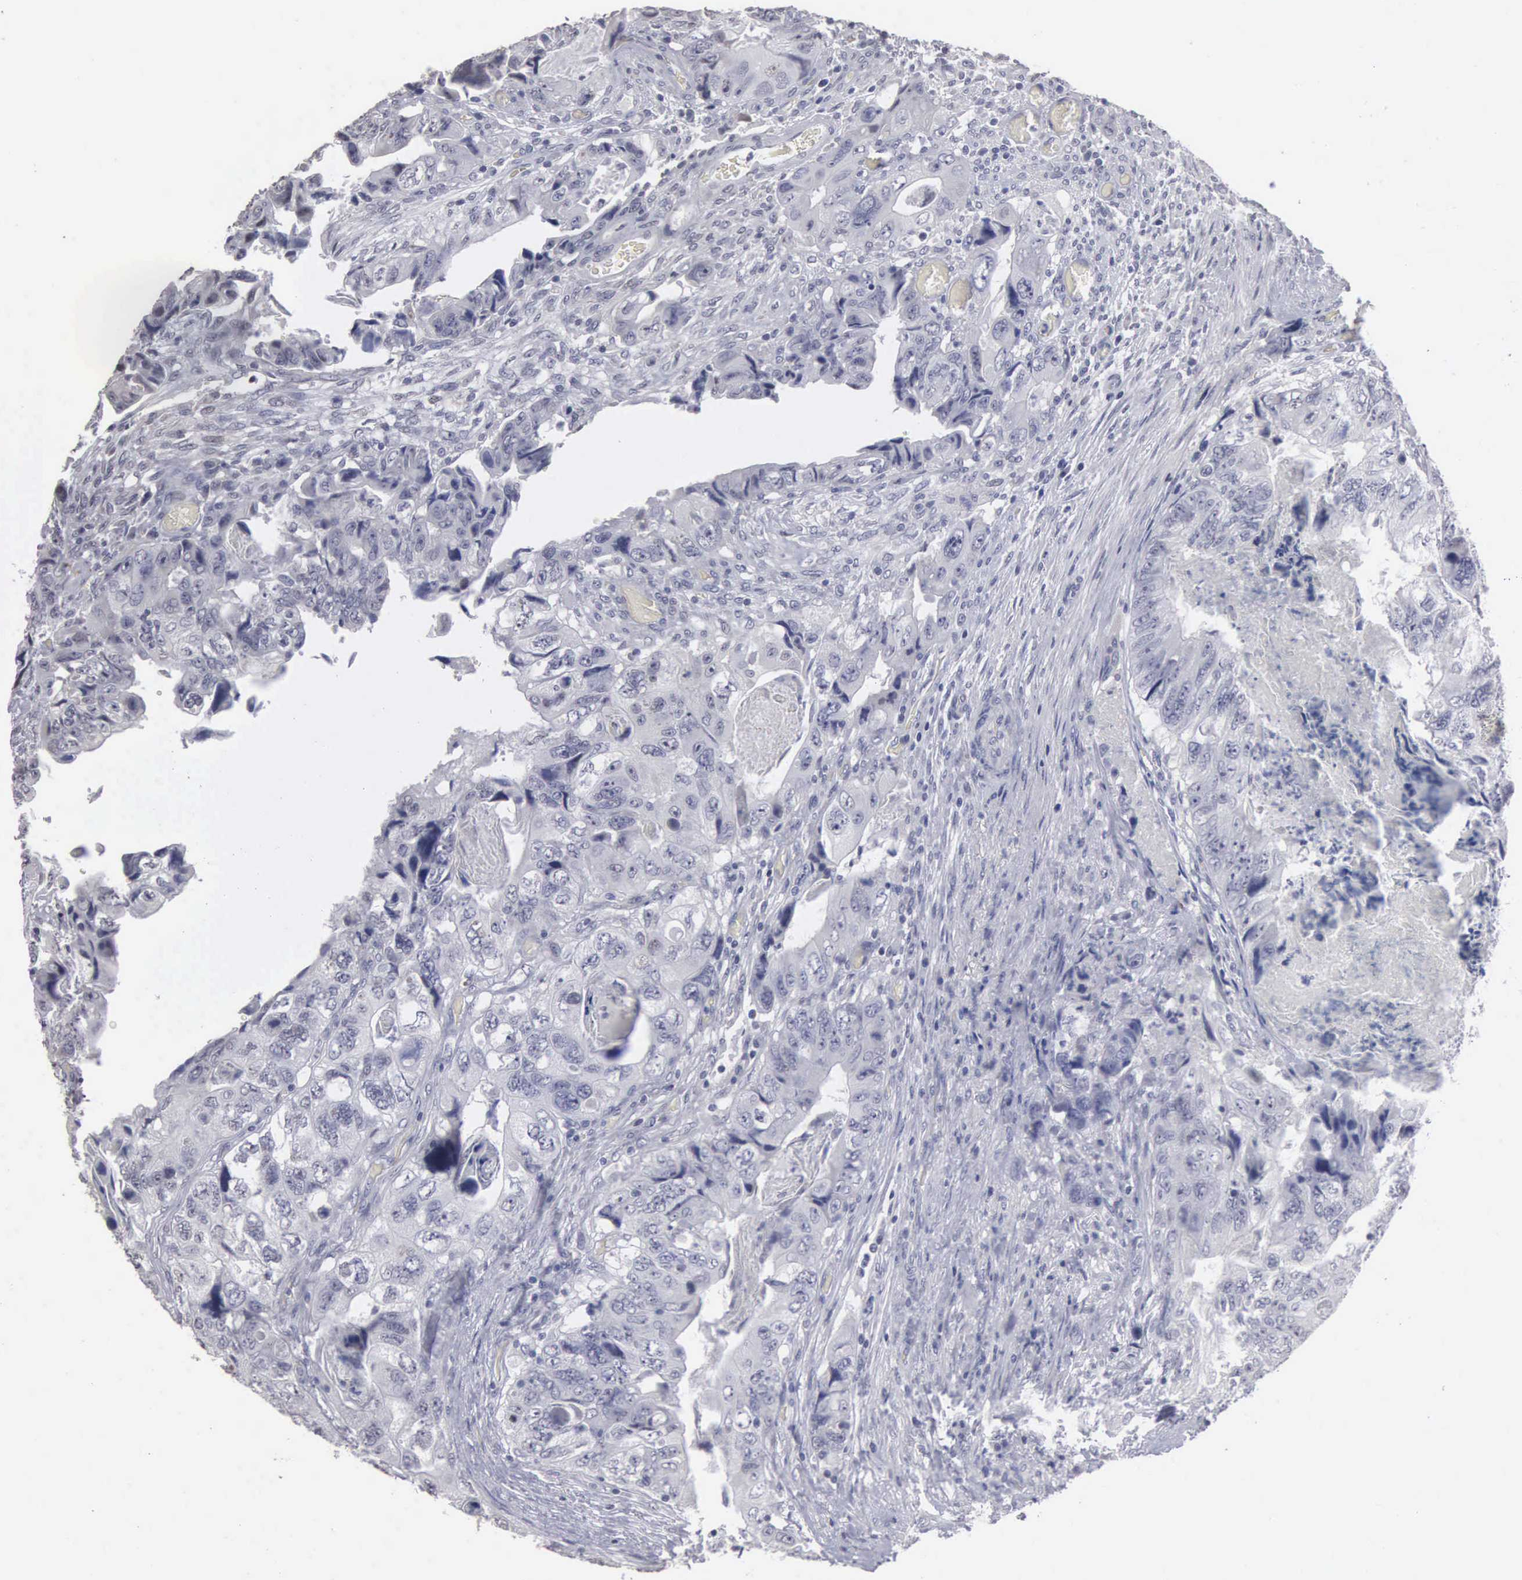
{"staining": {"intensity": "negative", "quantity": "none", "location": "none"}, "tissue": "colorectal cancer", "cell_type": "Tumor cells", "image_type": "cancer", "snomed": [{"axis": "morphology", "description": "Adenocarcinoma, NOS"}, {"axis": "topography", "description": "Rectum"}], "caption": "Immunohistochemistry photomicrograph of human colorectal cancer (adenocarcinoma) stained for a protein (brown), which shows no positivity in tumor cells.", "gene": "UPB1", "patient": {"sex": "female", "age": 82}}